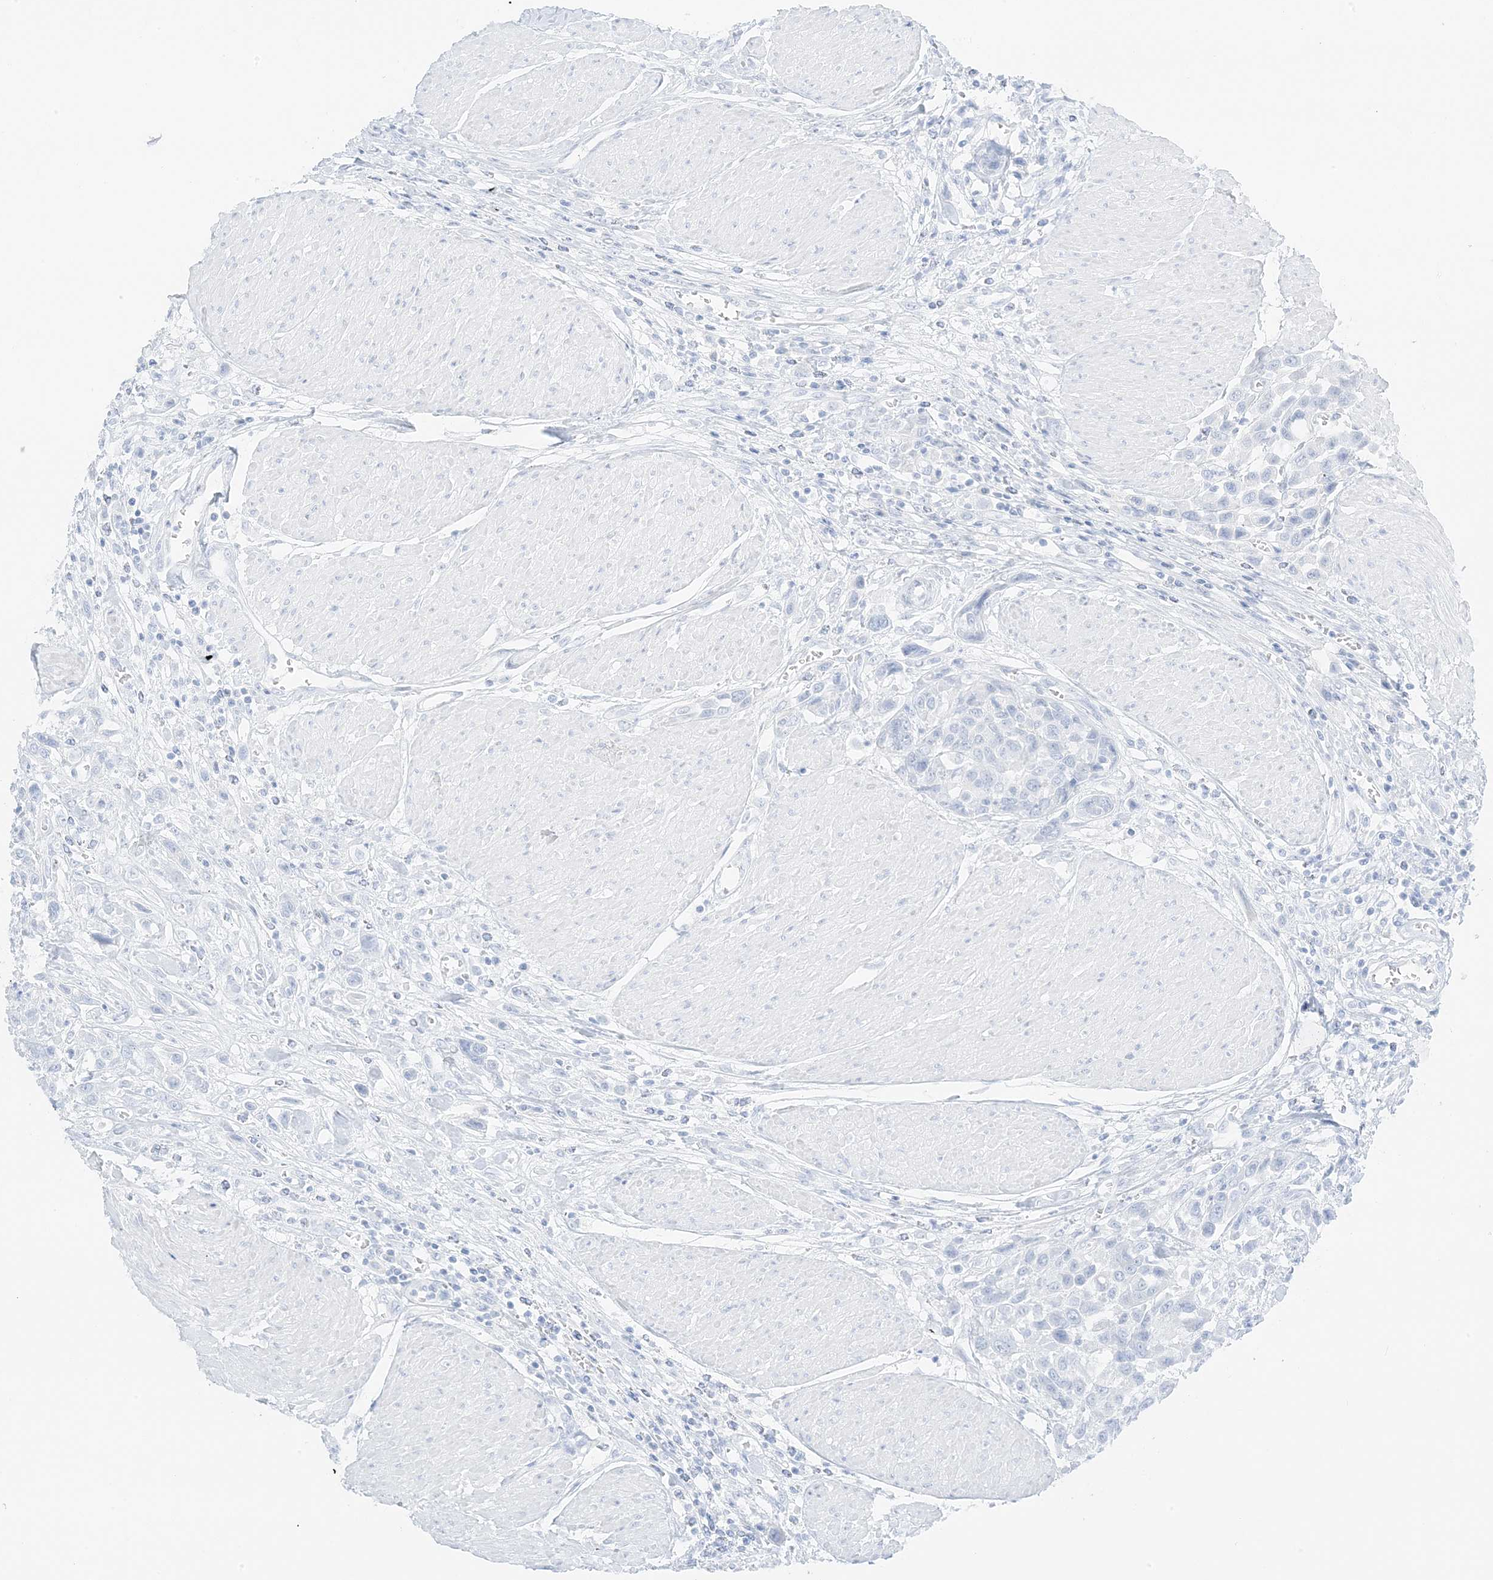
{"staining": {"intensity": "negative", "quantity": "none", "location": "none"}, "tissue": "urothelial cancer", "cell_type": "Tumor cells", "image_type": "cancer", "snomed": [{"axis": "morphology", "description": "Urothelial carcinoma, High grade"}, {"axis": "topography", "description": "Urinary bladder"}], "caption": "This is an immunohistochemistry photomicrograph of urothelial cancer. There is no positivity in tumor cells.", "gene": "SLC22A13", "patient": {"sex": "male", "age": 50}}